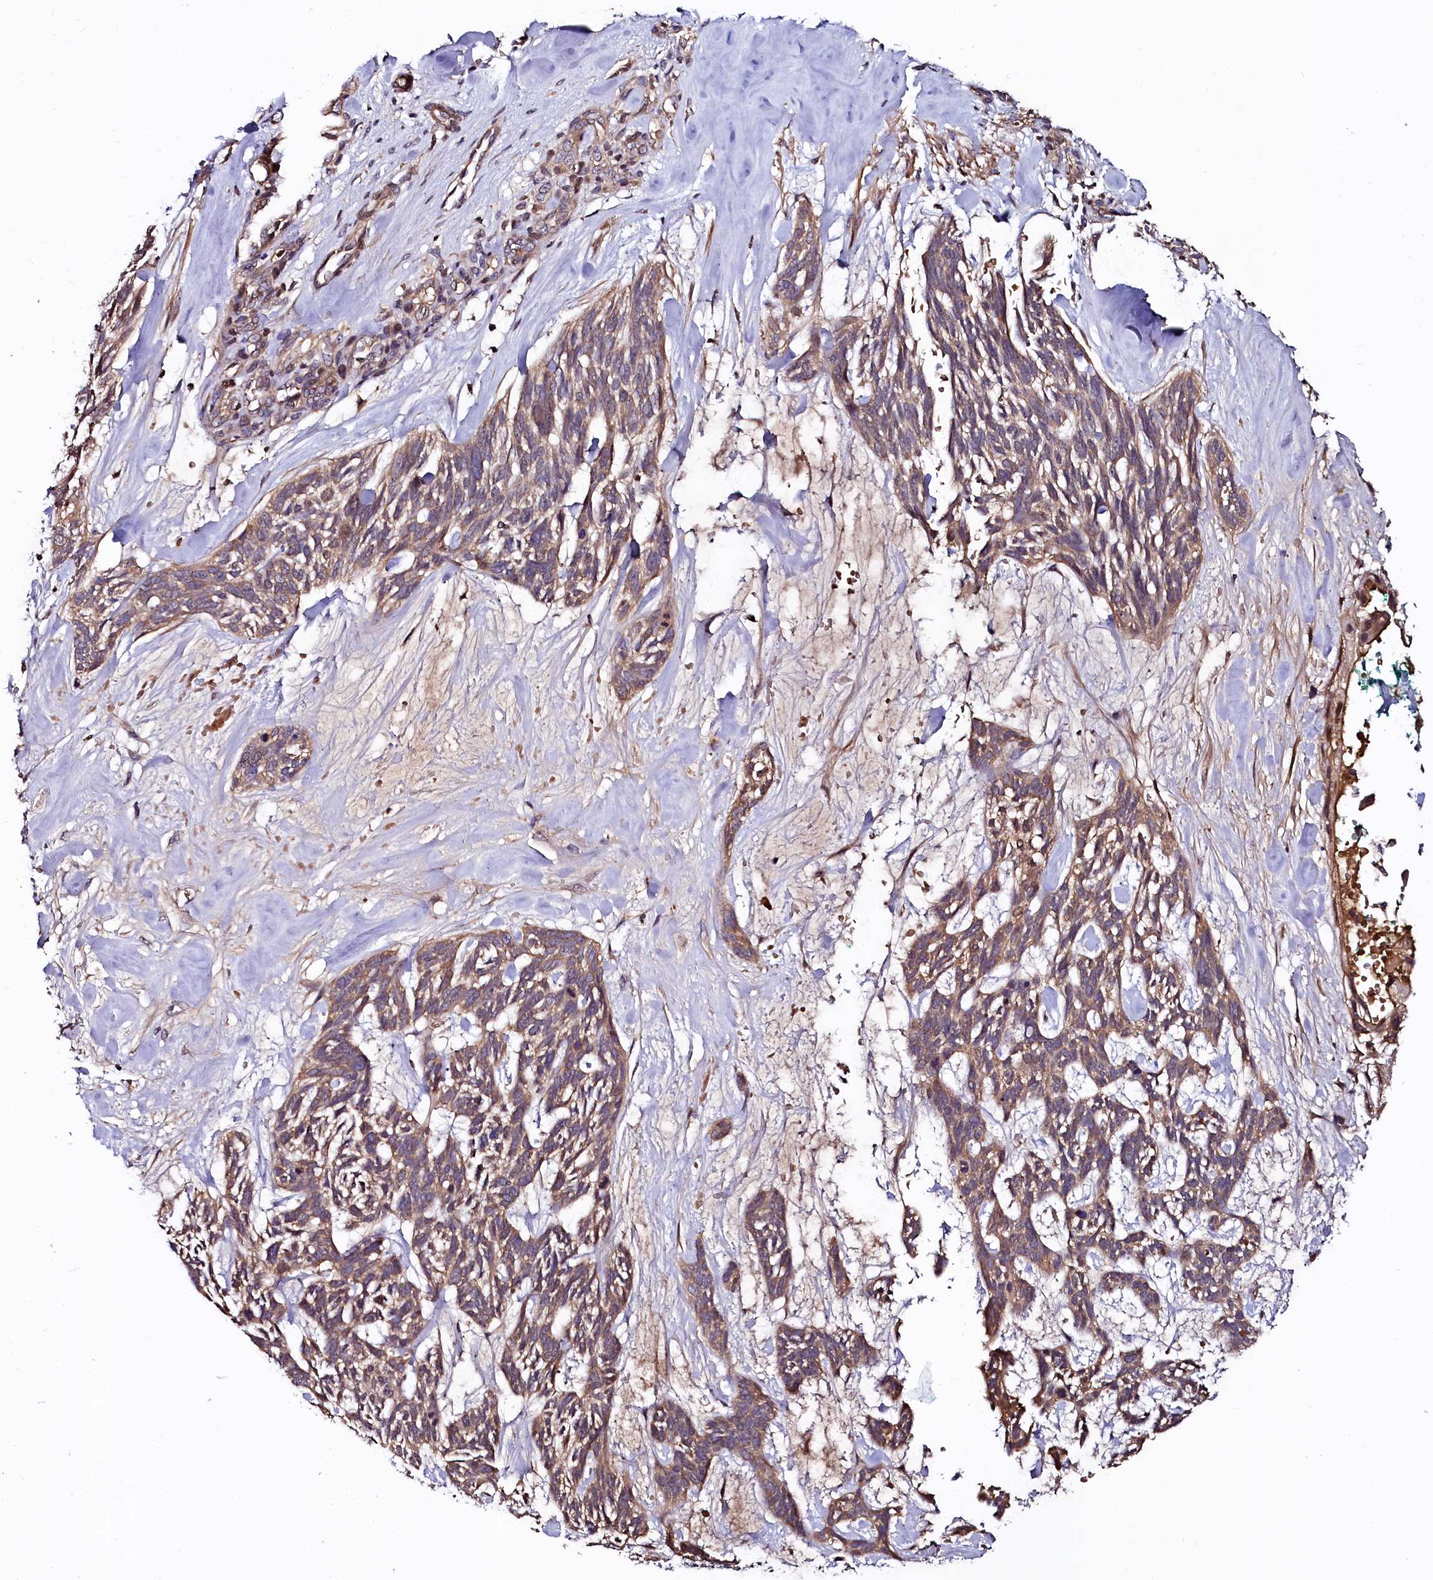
{"staining": {"intensity": "moderate", "quantity": "25%-75%", "location": "cytoplasmic/membranous"}, "tissue": "skin cancer", "cell_type": "Tumor cells", "image_type": "cancer", "snomed": [{"axis": "morphology", "description": "Basal cell carcinoma"}, {"axis": "topography", "description": "Skin"}], "caption": "Brown immunohistochemical staining in human skin cancer demonstrates moderate cytoplasmic/membranous positivity in about 25%-75% of tumor cells.", "gene": "N4BP1", "patient": {"sex": "male", "age": 88}}